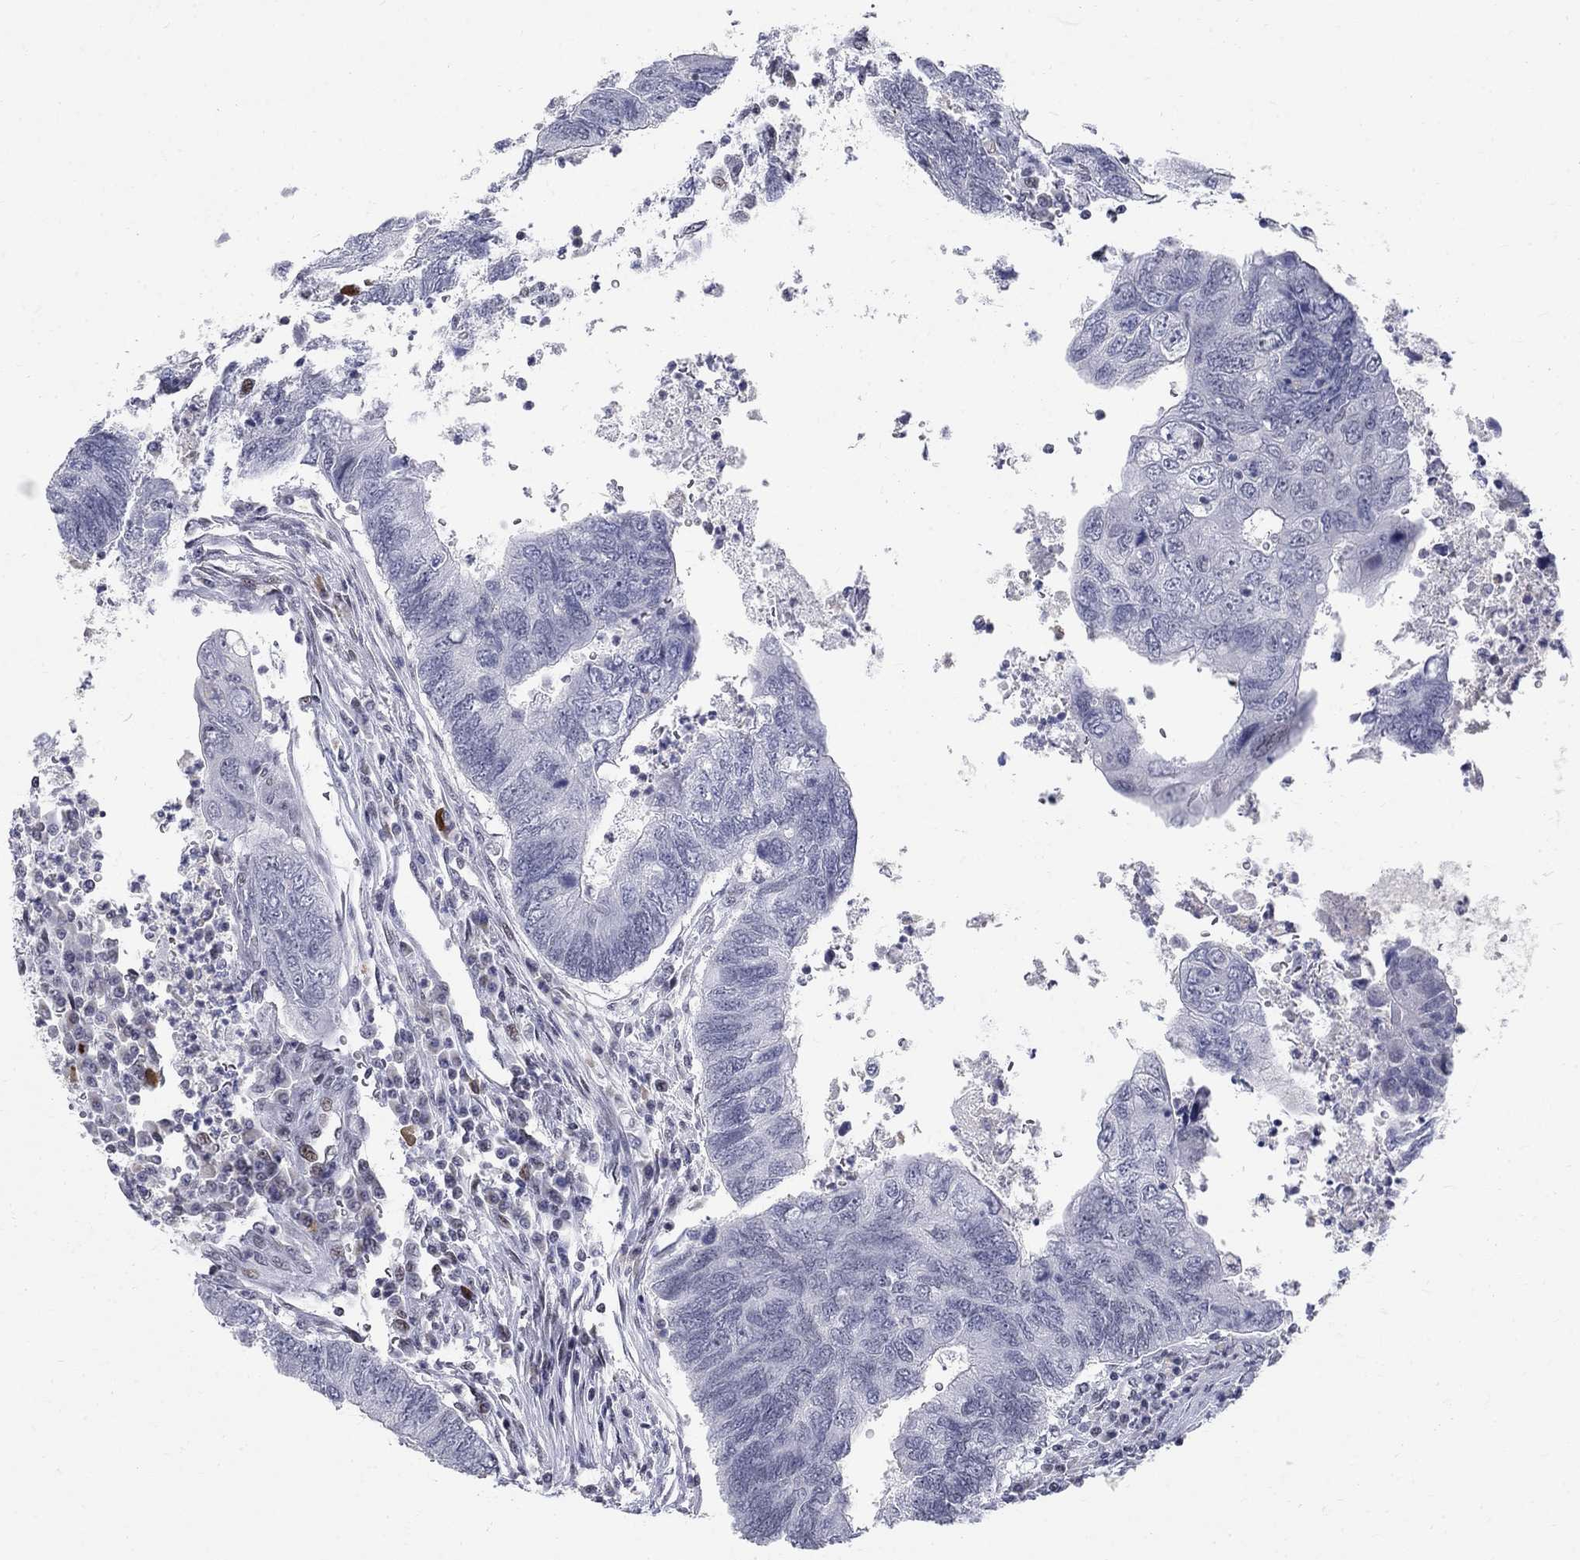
{"staining": {"intensity": "negative", "quantity": "none", "location": "none"}, "tissue": "colorectal cancer", "cell_type": "Tumor cells", "image_type": "cancer", "snomed": [{"axis": "morphology", "description": "Adenocarcinoma, NOS"}, {"axis": "topography", "description": "Colon"}], "caption": "The photomicrograph demonstrates no staining of tumor cells in colorectal adenocarcinoma.", "gene": "BHLHE22", "patient": {"sex": "female", "age": 67}}